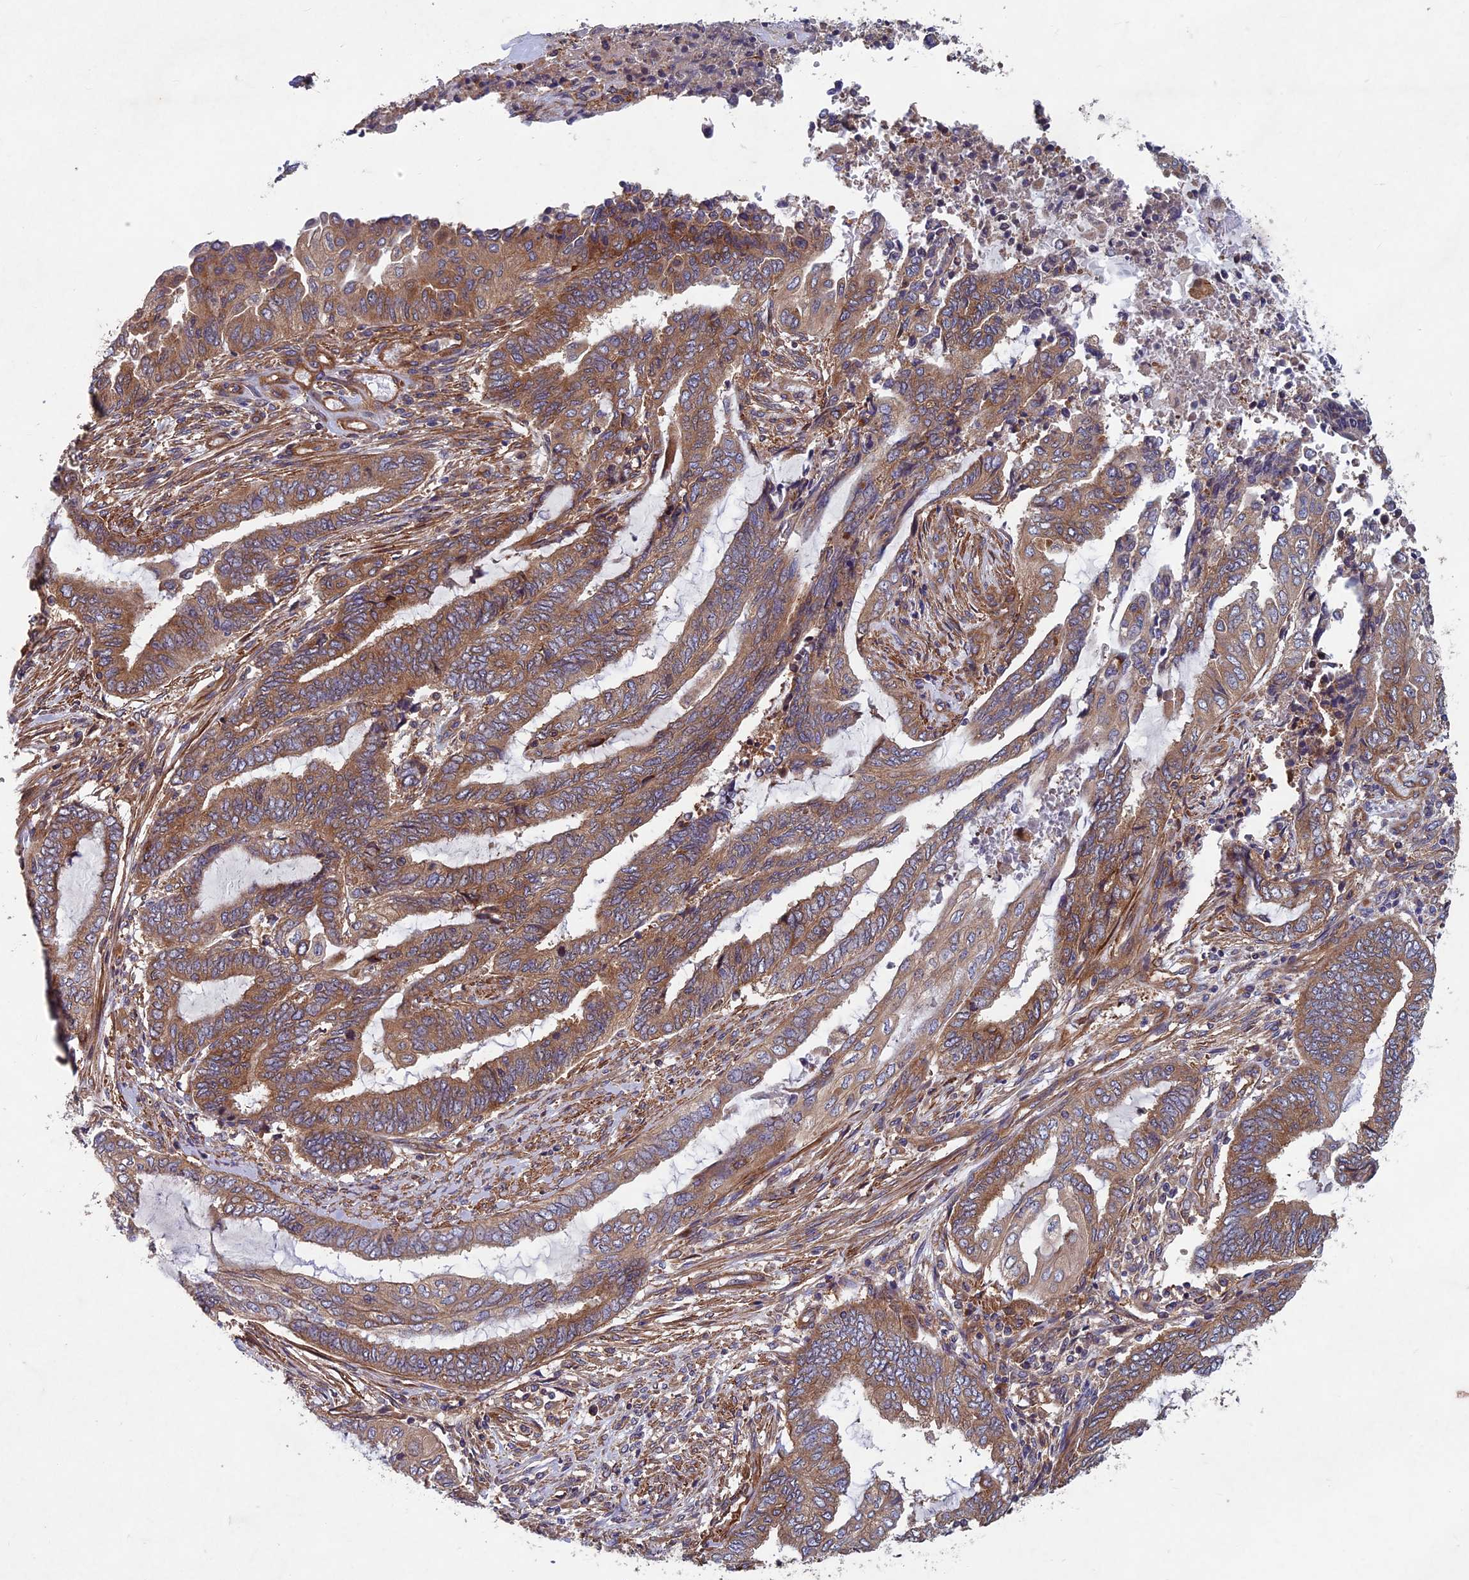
{"staining": {"intensity": "moderate", "quantity": ">75%", "location": "cytoplasmic/membranous"}, "tissue": "endometrial cancer", "cell_type": "Tumor cells", "image_type": "cancer", "snomed": [{"axis": "morphology", "description": "Adenocarcinoma, NOS"}, {"axis": "topography", "description": "Uterus"}, {"axis": "topography", "description": "Endometrium"}], "caption": "Immunohistochemical staining of endometrial adenocarcinoma shows moderate cytoplasmic/membranous protein positivity in approximately >75% of tumor cells.", "gene": "NCAPG", "patient": {"sex": "female", "age": 70}}